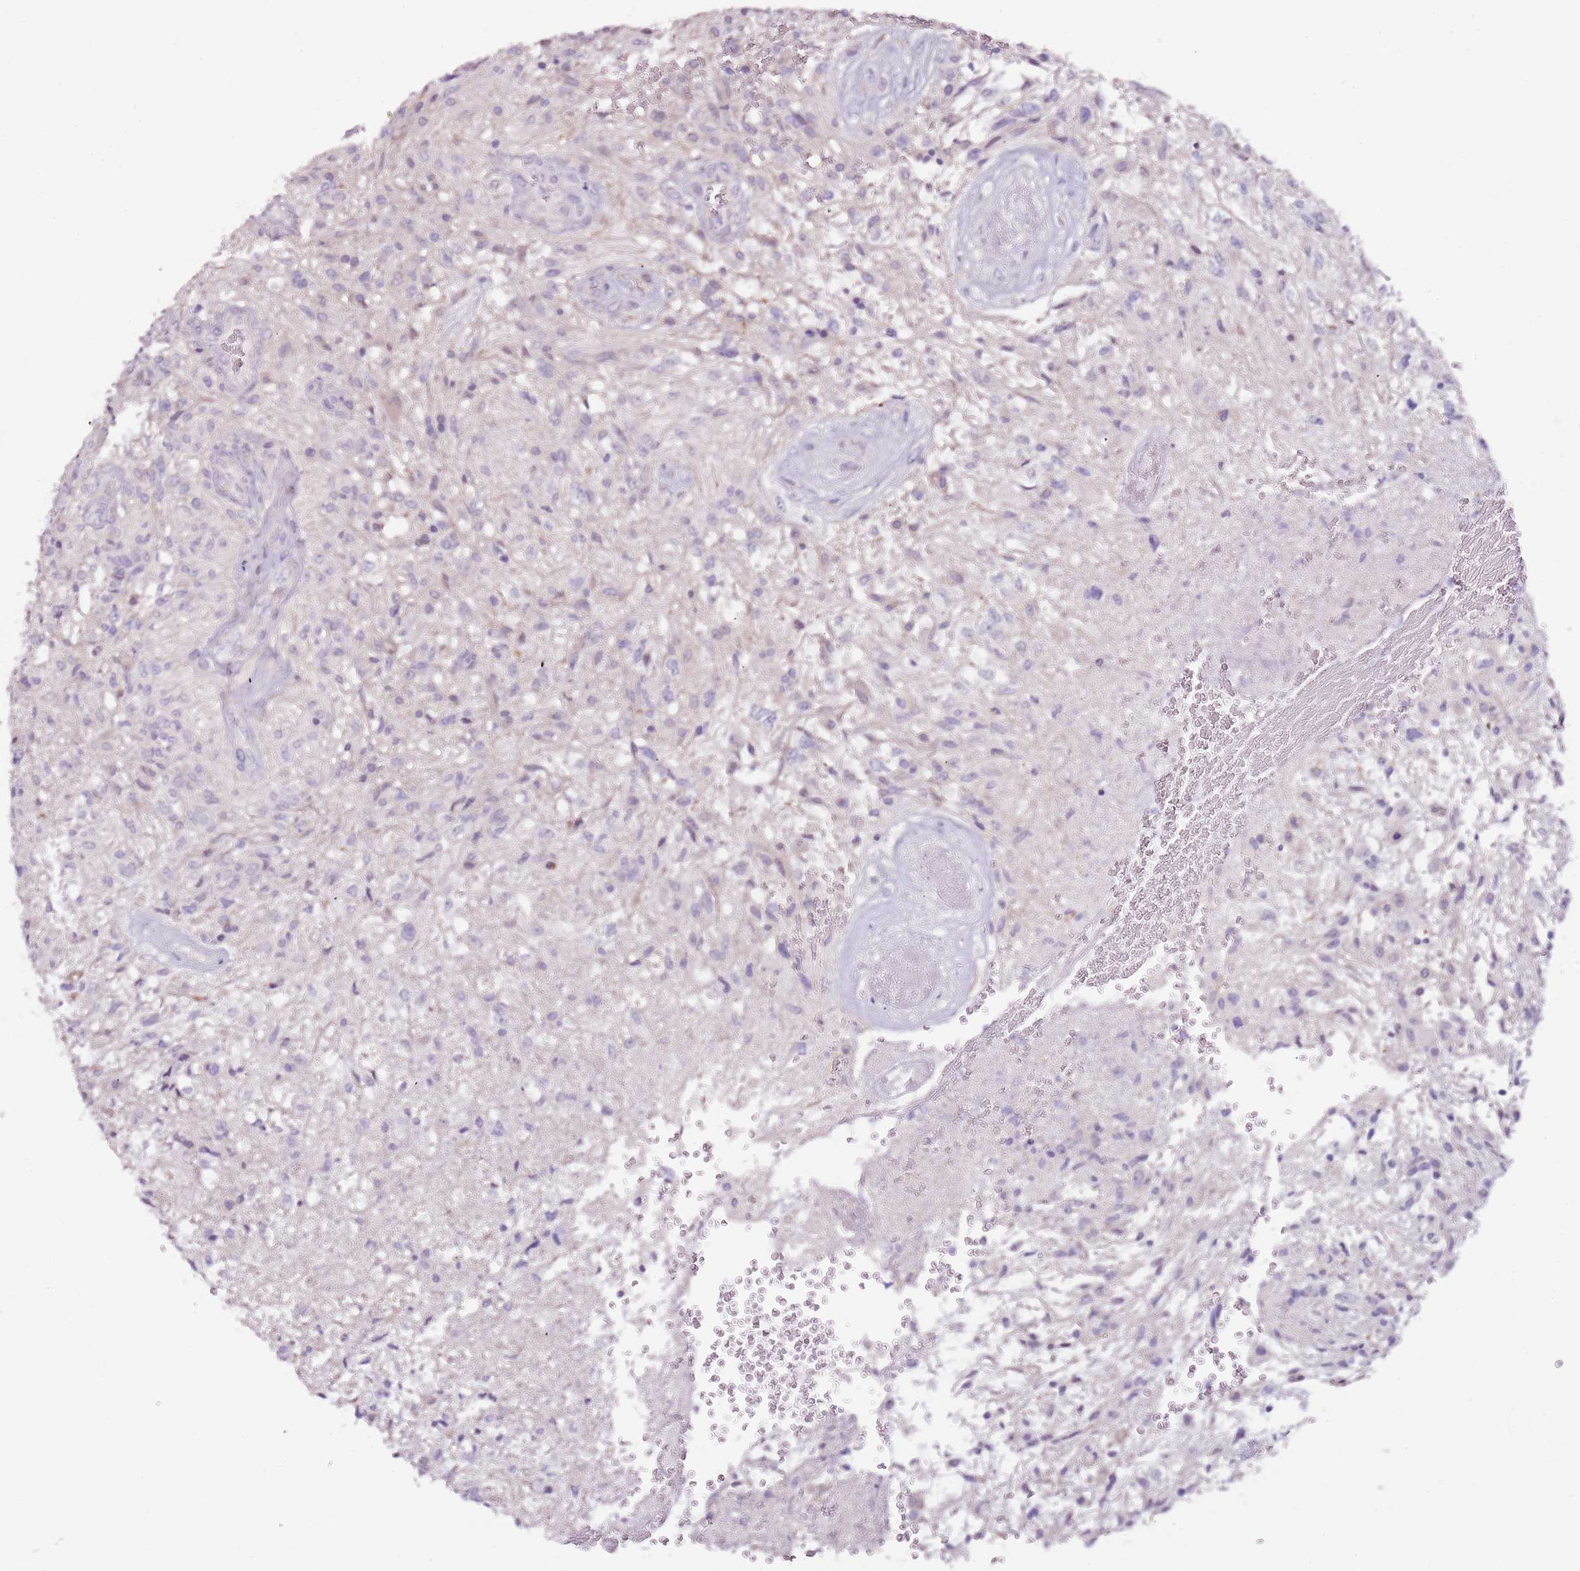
{"staining": {"intensity": "negative", "quantity": "none", "location": "none"}, "tissue": "glioma", "cell_type": "Tumor cells", "image_type": "cancer", "snomed": [{"axis": "morphology", "description": "Glioma, malignant, High grade"}, {"axis": "topography", "description": "Brain"}], "caption": "The histopathology image shows no staining of tumor cells in high-grade glioma (malignant). Nuclei are stained in blue.", "gene": "NKX2-3", "patient": {"sex": "male", "age": 56}}